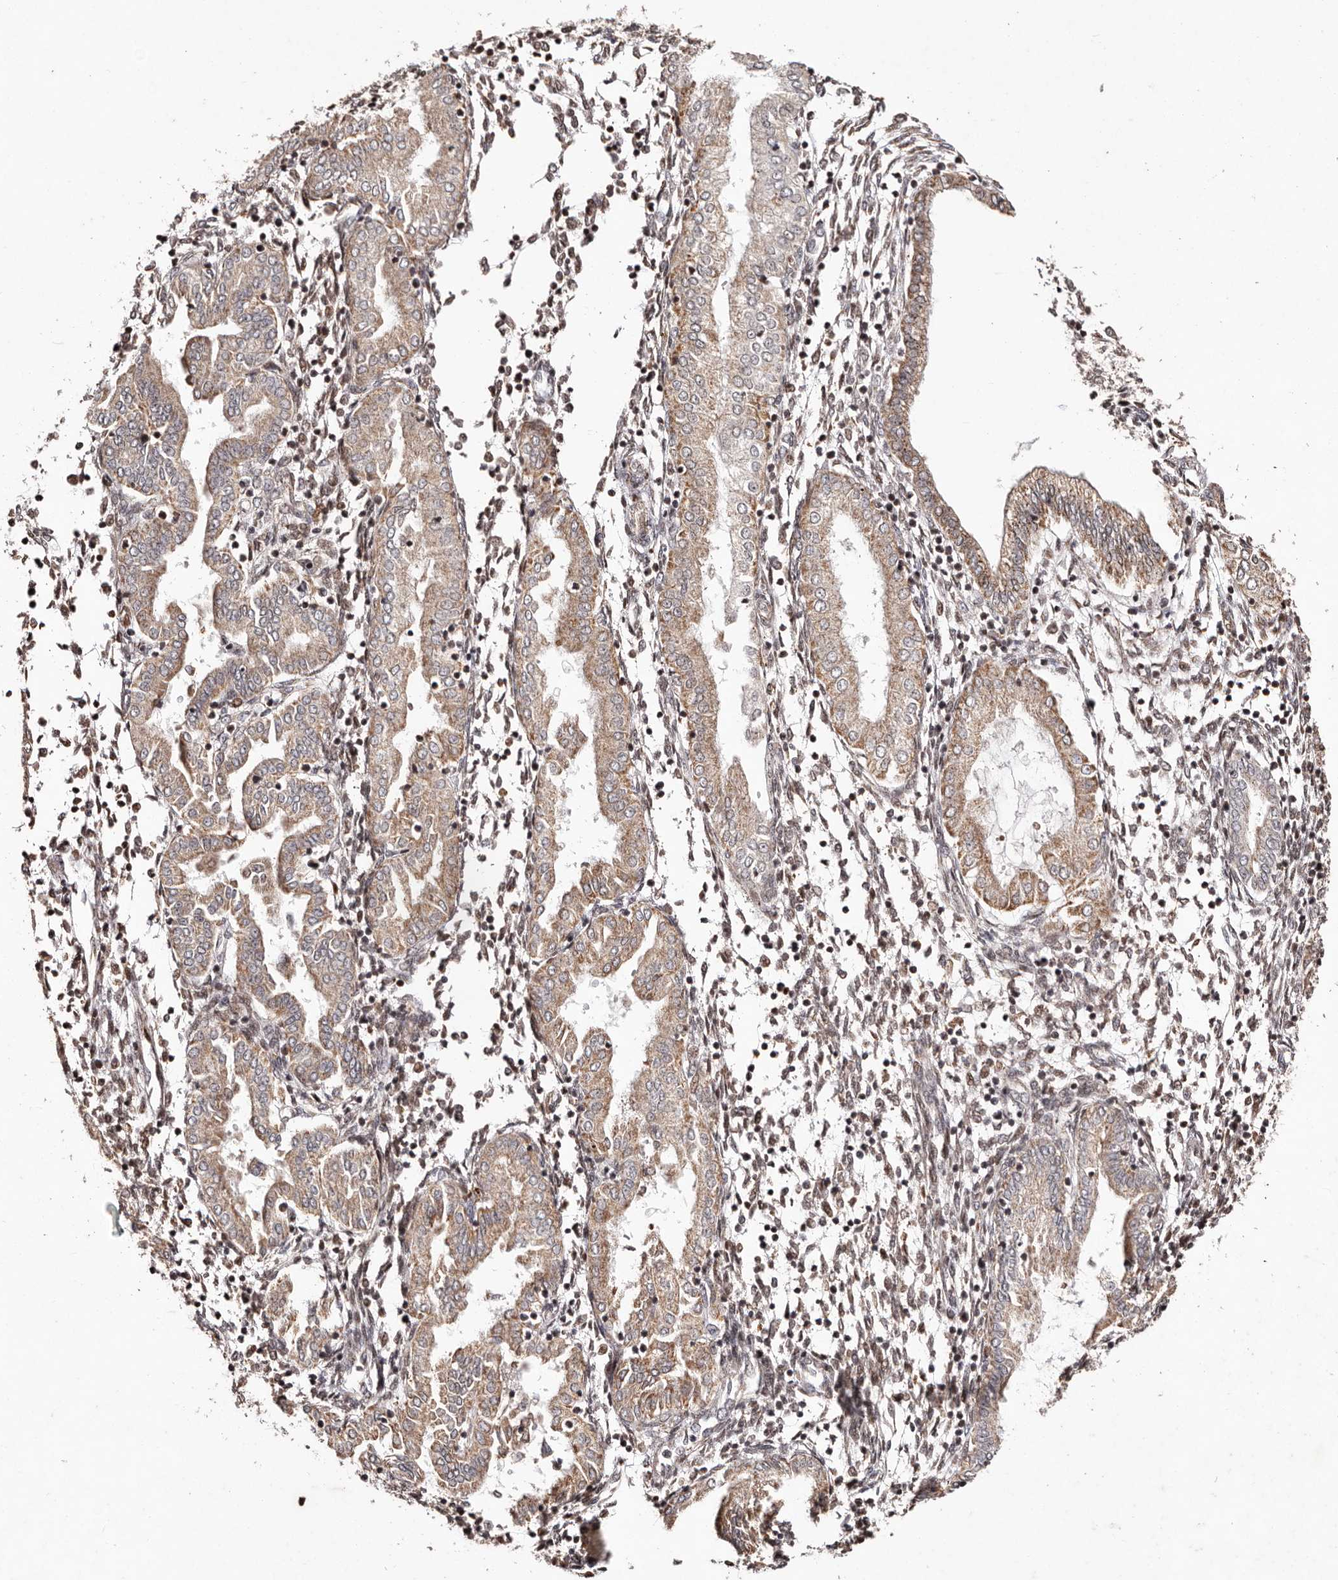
{"staining": {"intensity": "moderate", "quantity": "<25%", "location": "nuclear"}, "tissue": "endometrium", "cell_type": "Cells in endometrial stroma", "image_type": "normal", "snomed": [{"axis": "morphology", "description": "Normal tissue, NOS"}, {"axis": "topography", "description": "Endometrium"}], "caption": "DAB immunohistochemical staining of benign human endometrium displays moderate nuclear protein staining in about <25% of cells in endometrial stroma.", "gene": "HIVEP3", "patient": {"sex": "female", "age": 53}}